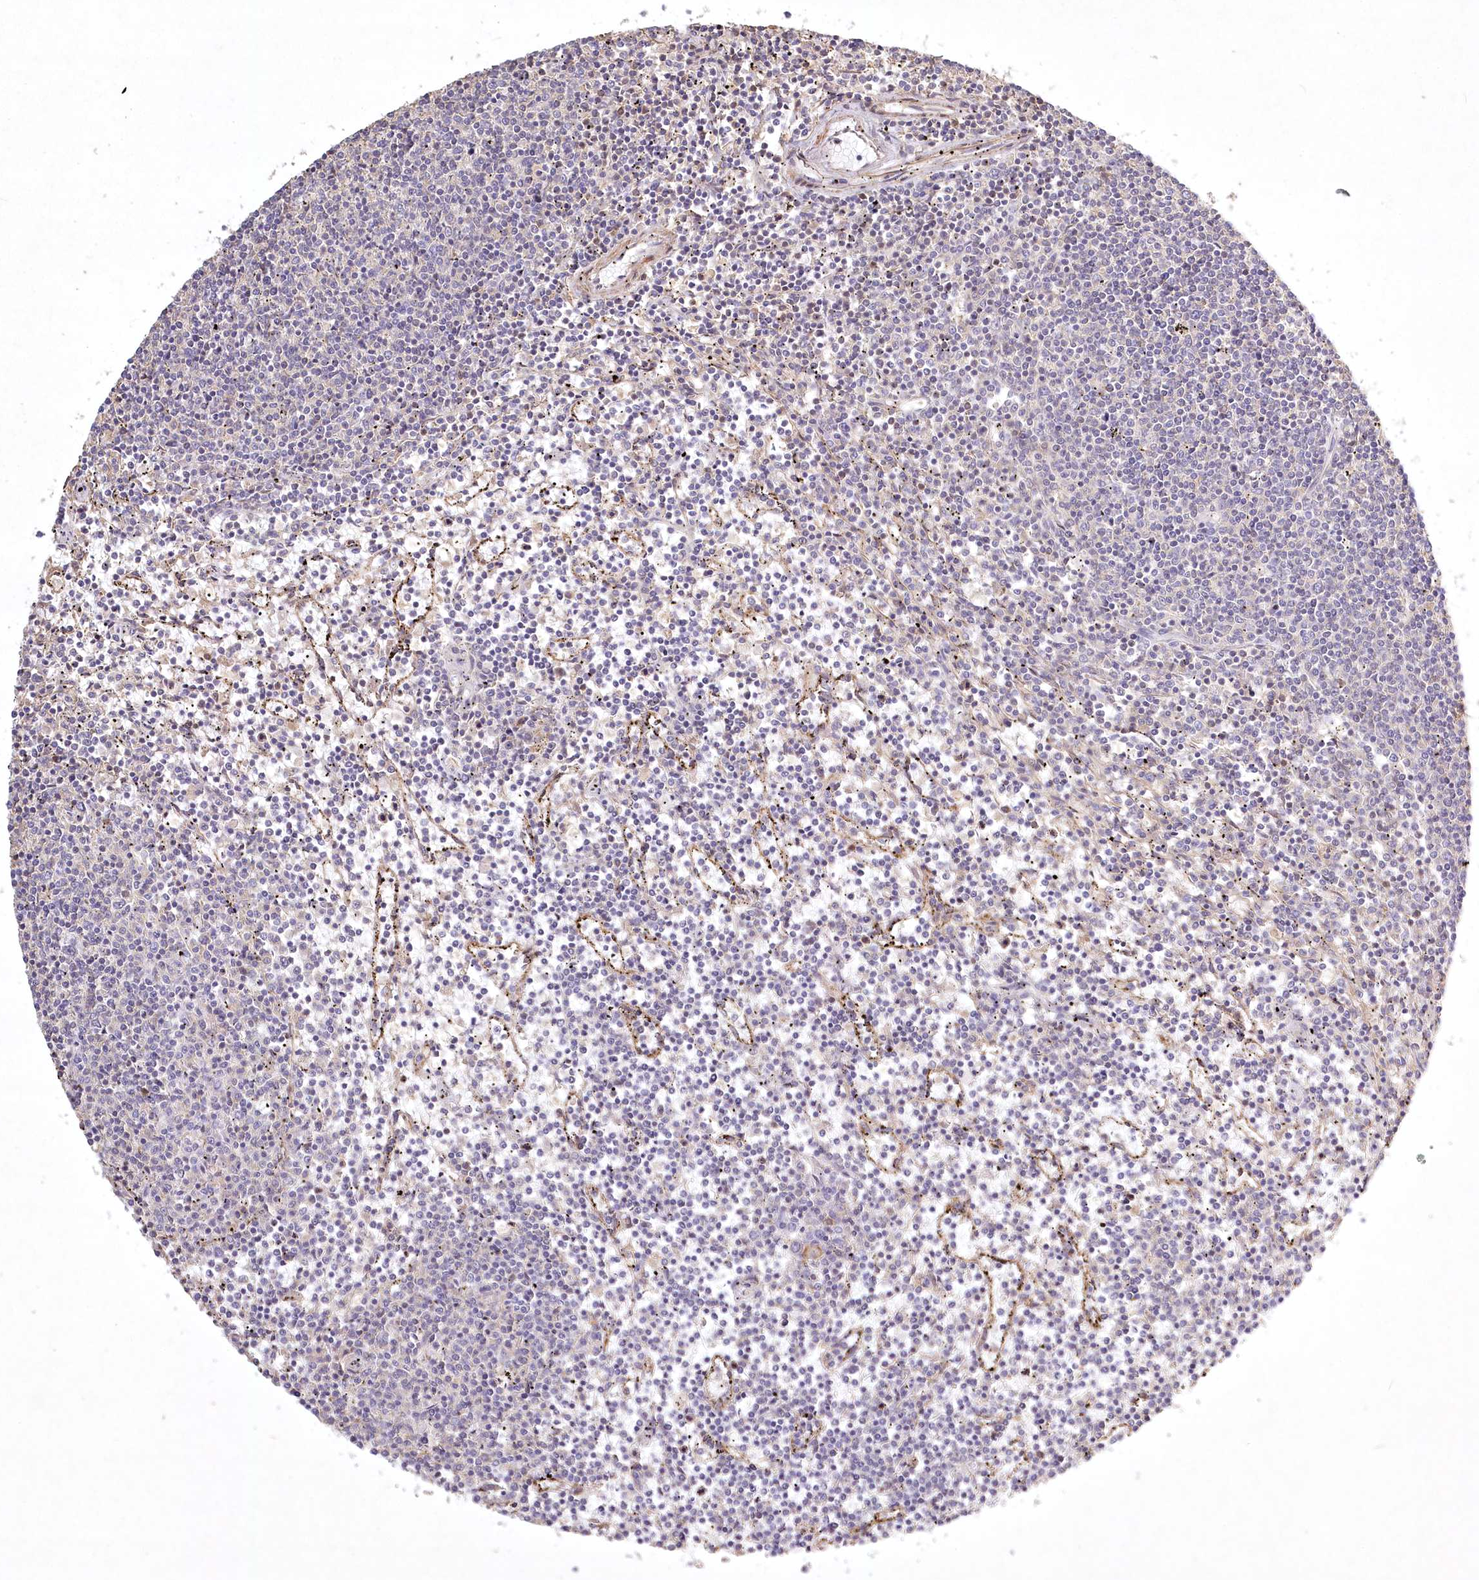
{"staining": {"intensity": "negative", "quantity": "none", "location": "none"}, "tissue": "lymphoma", "cell_type": "Tumor cells", "image_type": "cancer", "snomed": [{"axis": "morphology", "description": "Malignant lymphoma, non-Hodgkin's type, Low grade"}, {"axis": "topography", "description": "Spleen"}], "caption": "Immunohistochemistry (IHC) histopathology image of malignant lymphoma, non-Hodgkin's type (low-grade) stained for a protein (brown), which displays no positivity in tumor cells. (DAB (3,3'-diaminobenzidine) IHC with hematoxylin counter stain).", "gene": "INPP4B", "patient": {"sex": "female", "age": 50}}